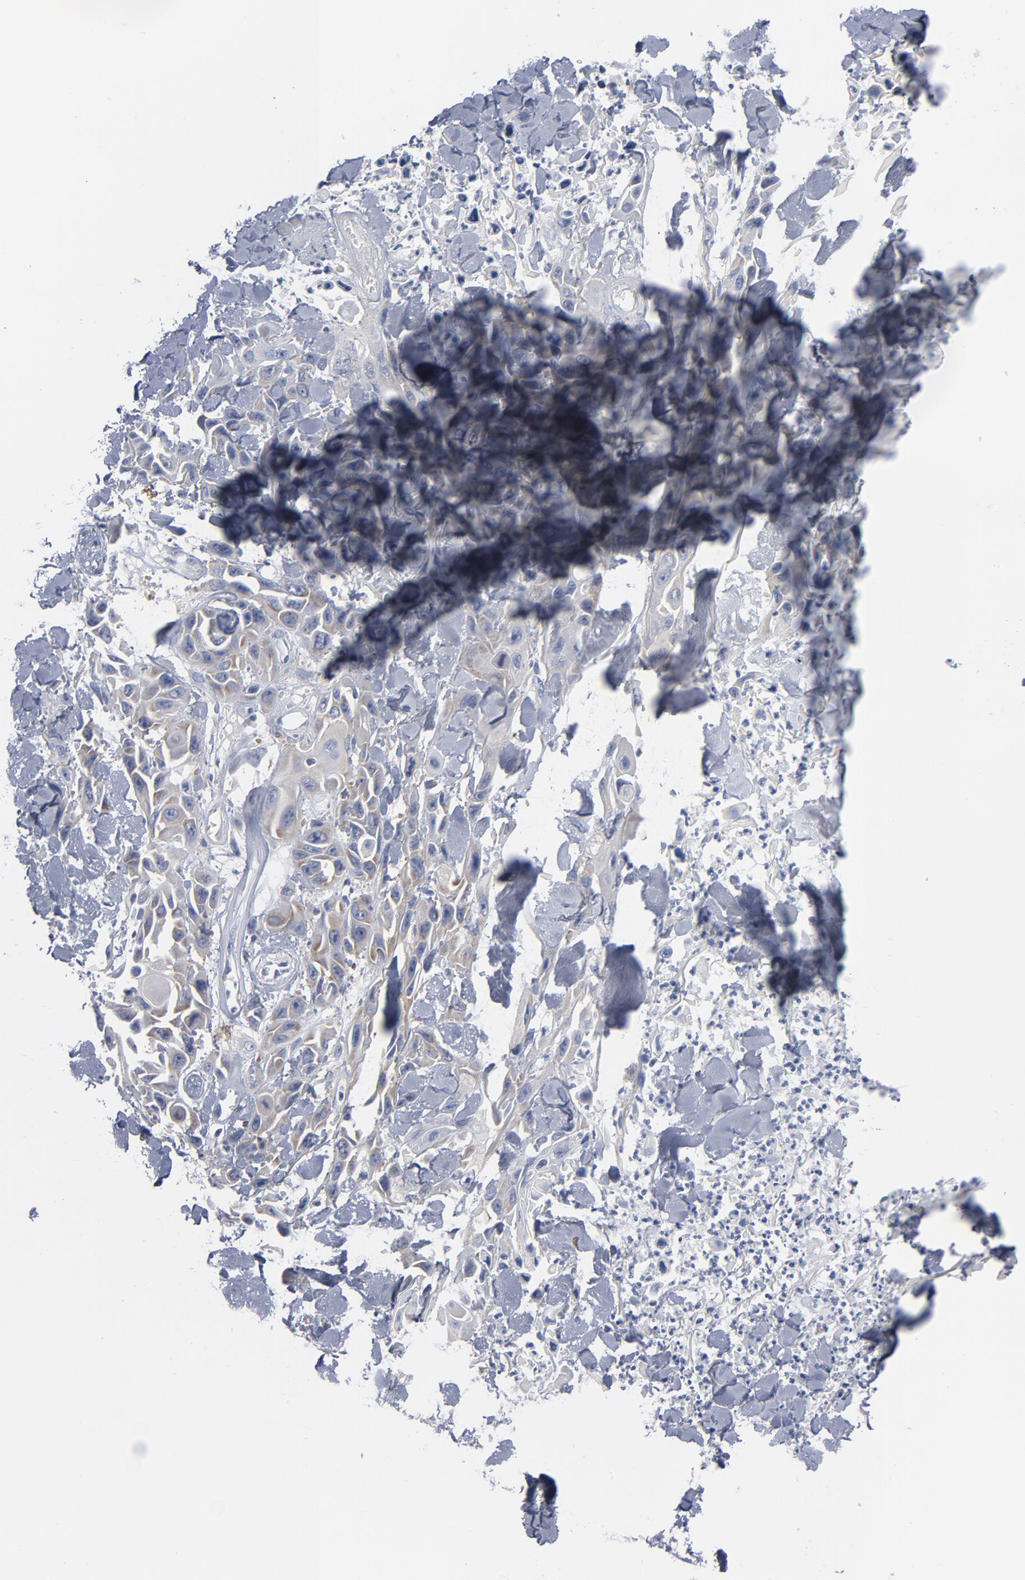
{"staining": {"intensity": "moderate", "quantity": "<25%", "location": "cytoplasmic/membranous"}, "tissue": "skin cancer", "cell_type": "Tumor cells", "image_type": "cancer", "snomed": [{"axis": "morphology", "description": "Squamous cell carcinoma, NOS"}, {"axis": "topography", "description": "Skin"}, {"axis": "topography", "description": "Anal"}], "caption": "Immunohistochemistry of human skin cancer (squamous cell carcinoma) displays low levels of moderate cytoplasmic/membranous positivity in about <25% of tumor cells.", "gene": "CD86", "patient": {"sex": "female", "age": 55}}